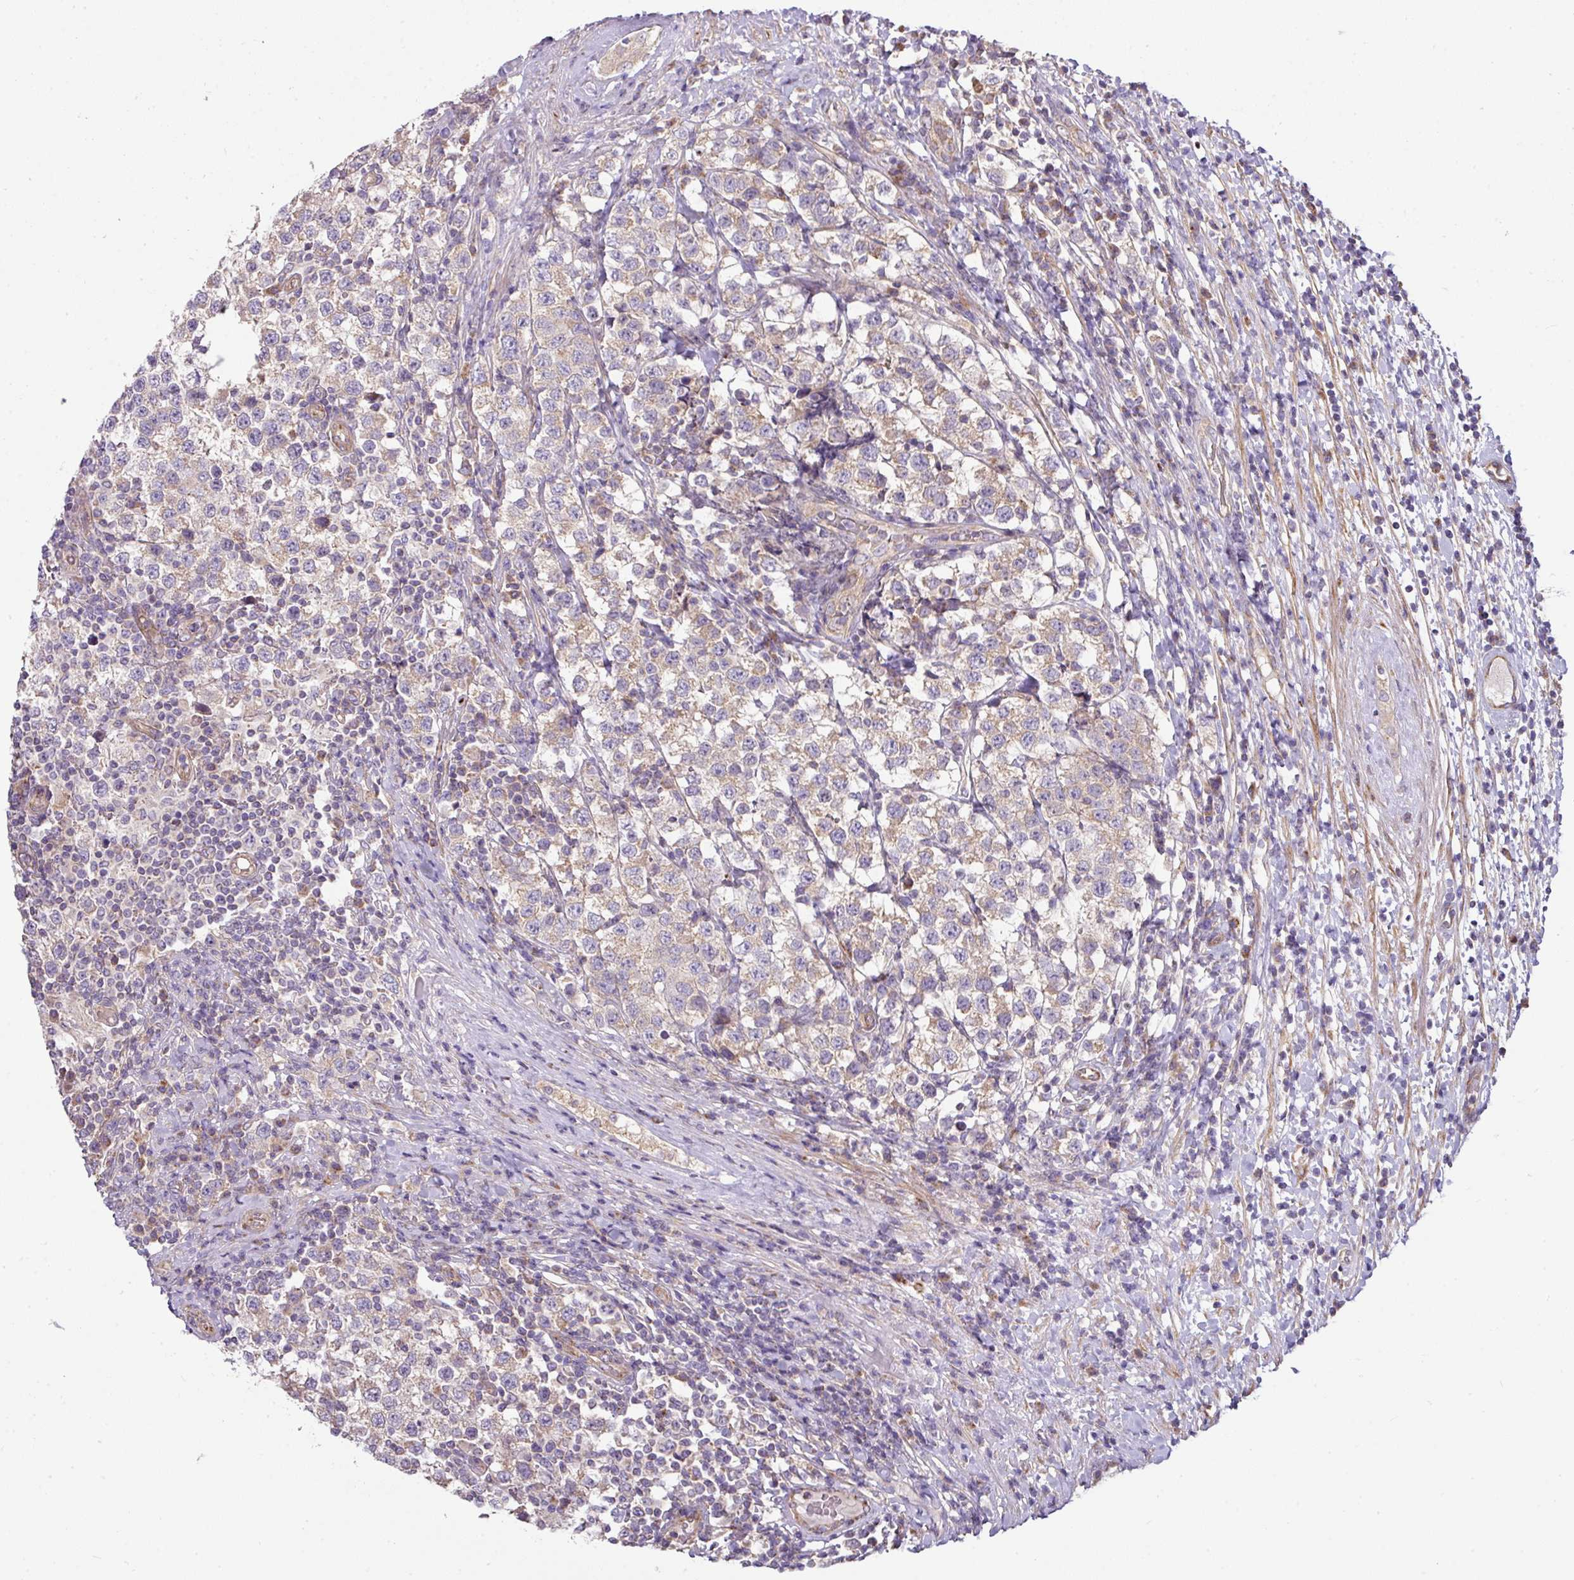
{"staining": {"intensity": "weak", "quantity": "25%-75%", "location": "cytoplasmic/membranous"}, "tissue": "testis cancer", "cell_type": "Tumor cells", "image_type": "cancer", "snomed": [{"axis": "morphology", "description": "Seminoma, NOS"}, {"axis": "topography", "description": "Testis"}], "caption": "Brown immunohistochemical staining in human seminoma (testis) shows weak cytoplasmic/membranous positivity in approximately 25%-75% of tumor cells.", "gene": "STK35", "patient": {"sex": "male", "age": 34}}